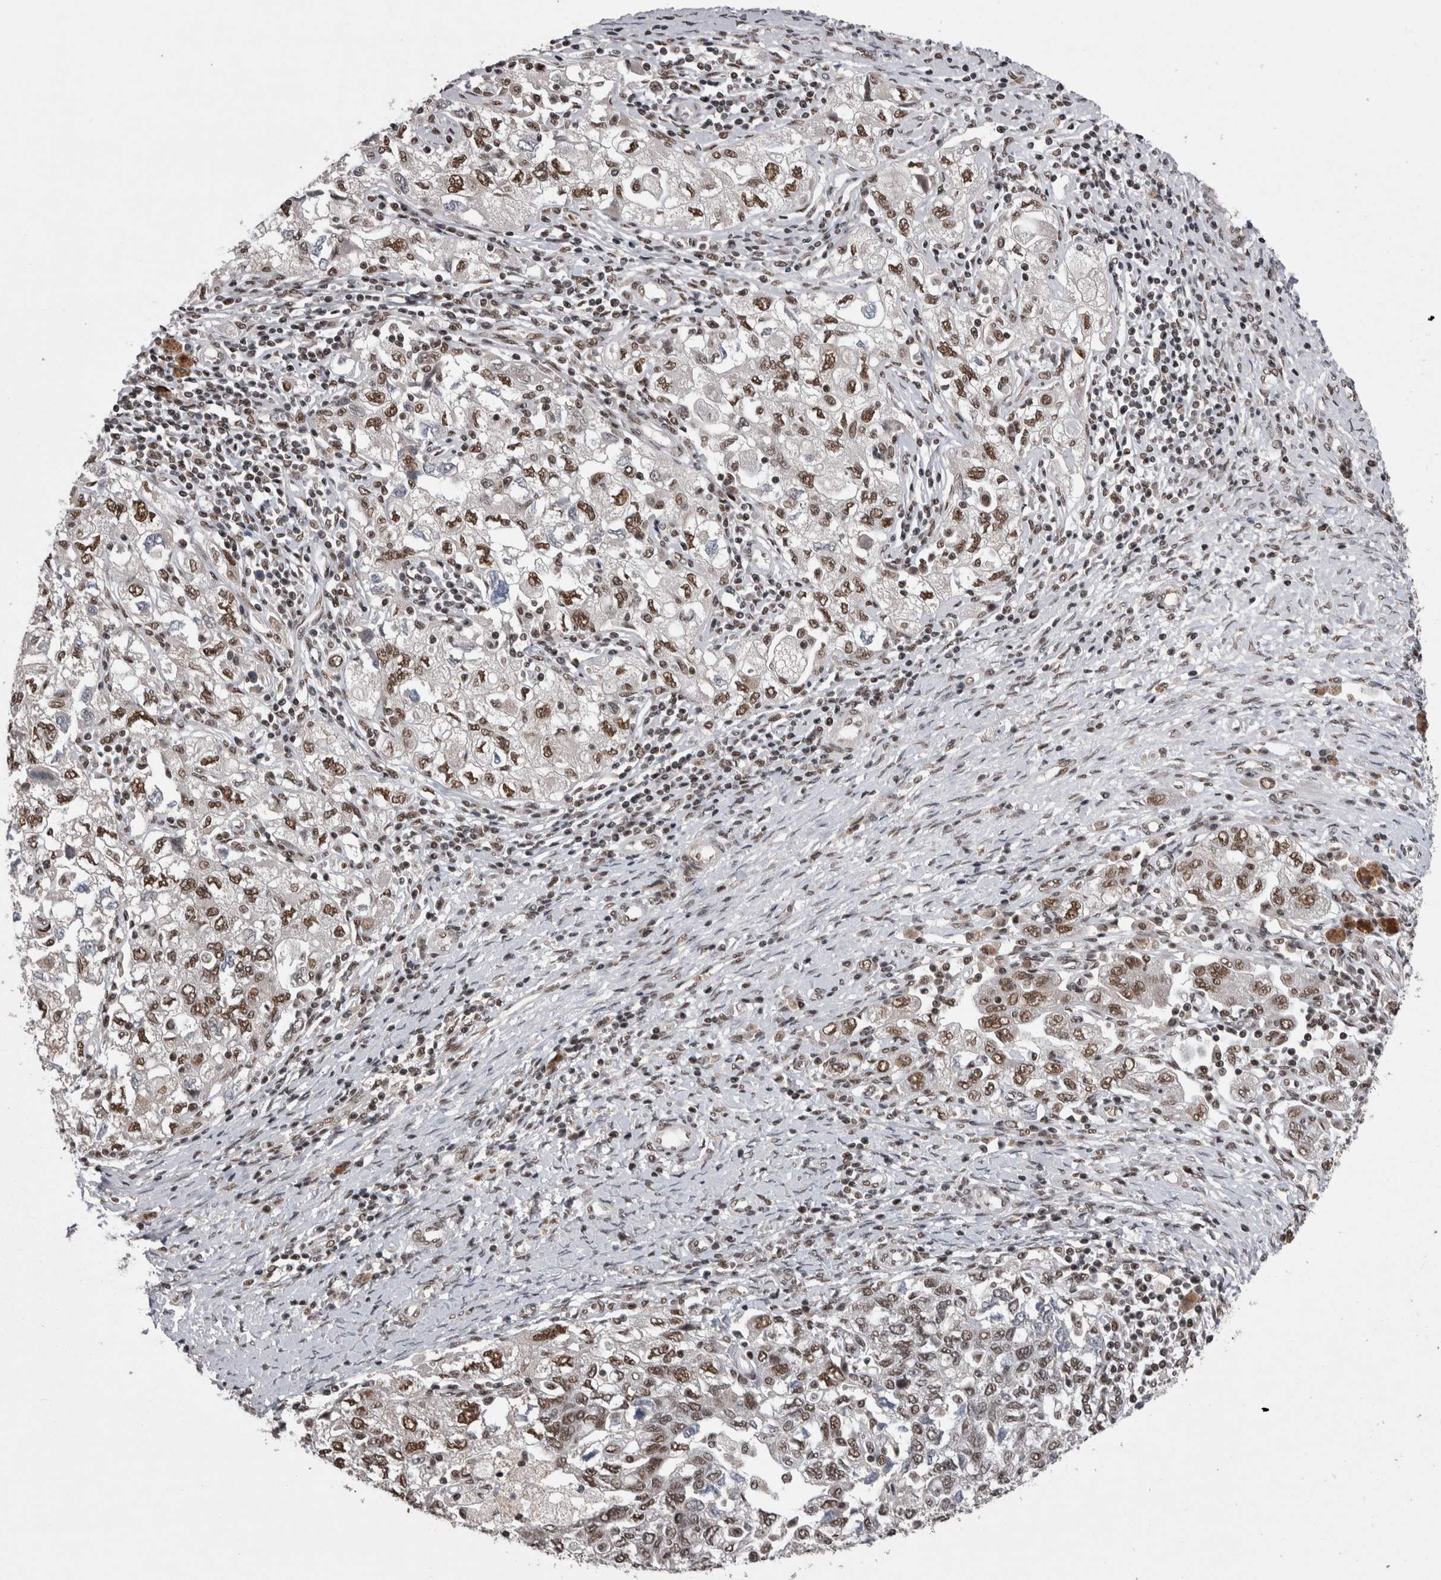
{"staining": {"intensity": "moderate", "quantity": ">75%", "location": "nuclear"}, "tissue": "ovarian cancer", "cell_type": "Tumor cells", "image_type": "cancer", "snomed": [{"axis": "morphology", "description": "Carcinoma, NOS"}, {"axis": "morphology", "description": "Cystadenocarcinoma, serous, NOS"}, {"axis": "topography", "description": "Ovary"}], "caption": "Ovarian serous cystadenocarcinoma stained for a protein (brown) shows moderate nuclear positive expression in about >75% of tumor cells.", "gene": "DMTF1", "patient": {"sex": "female", "age": 69}}